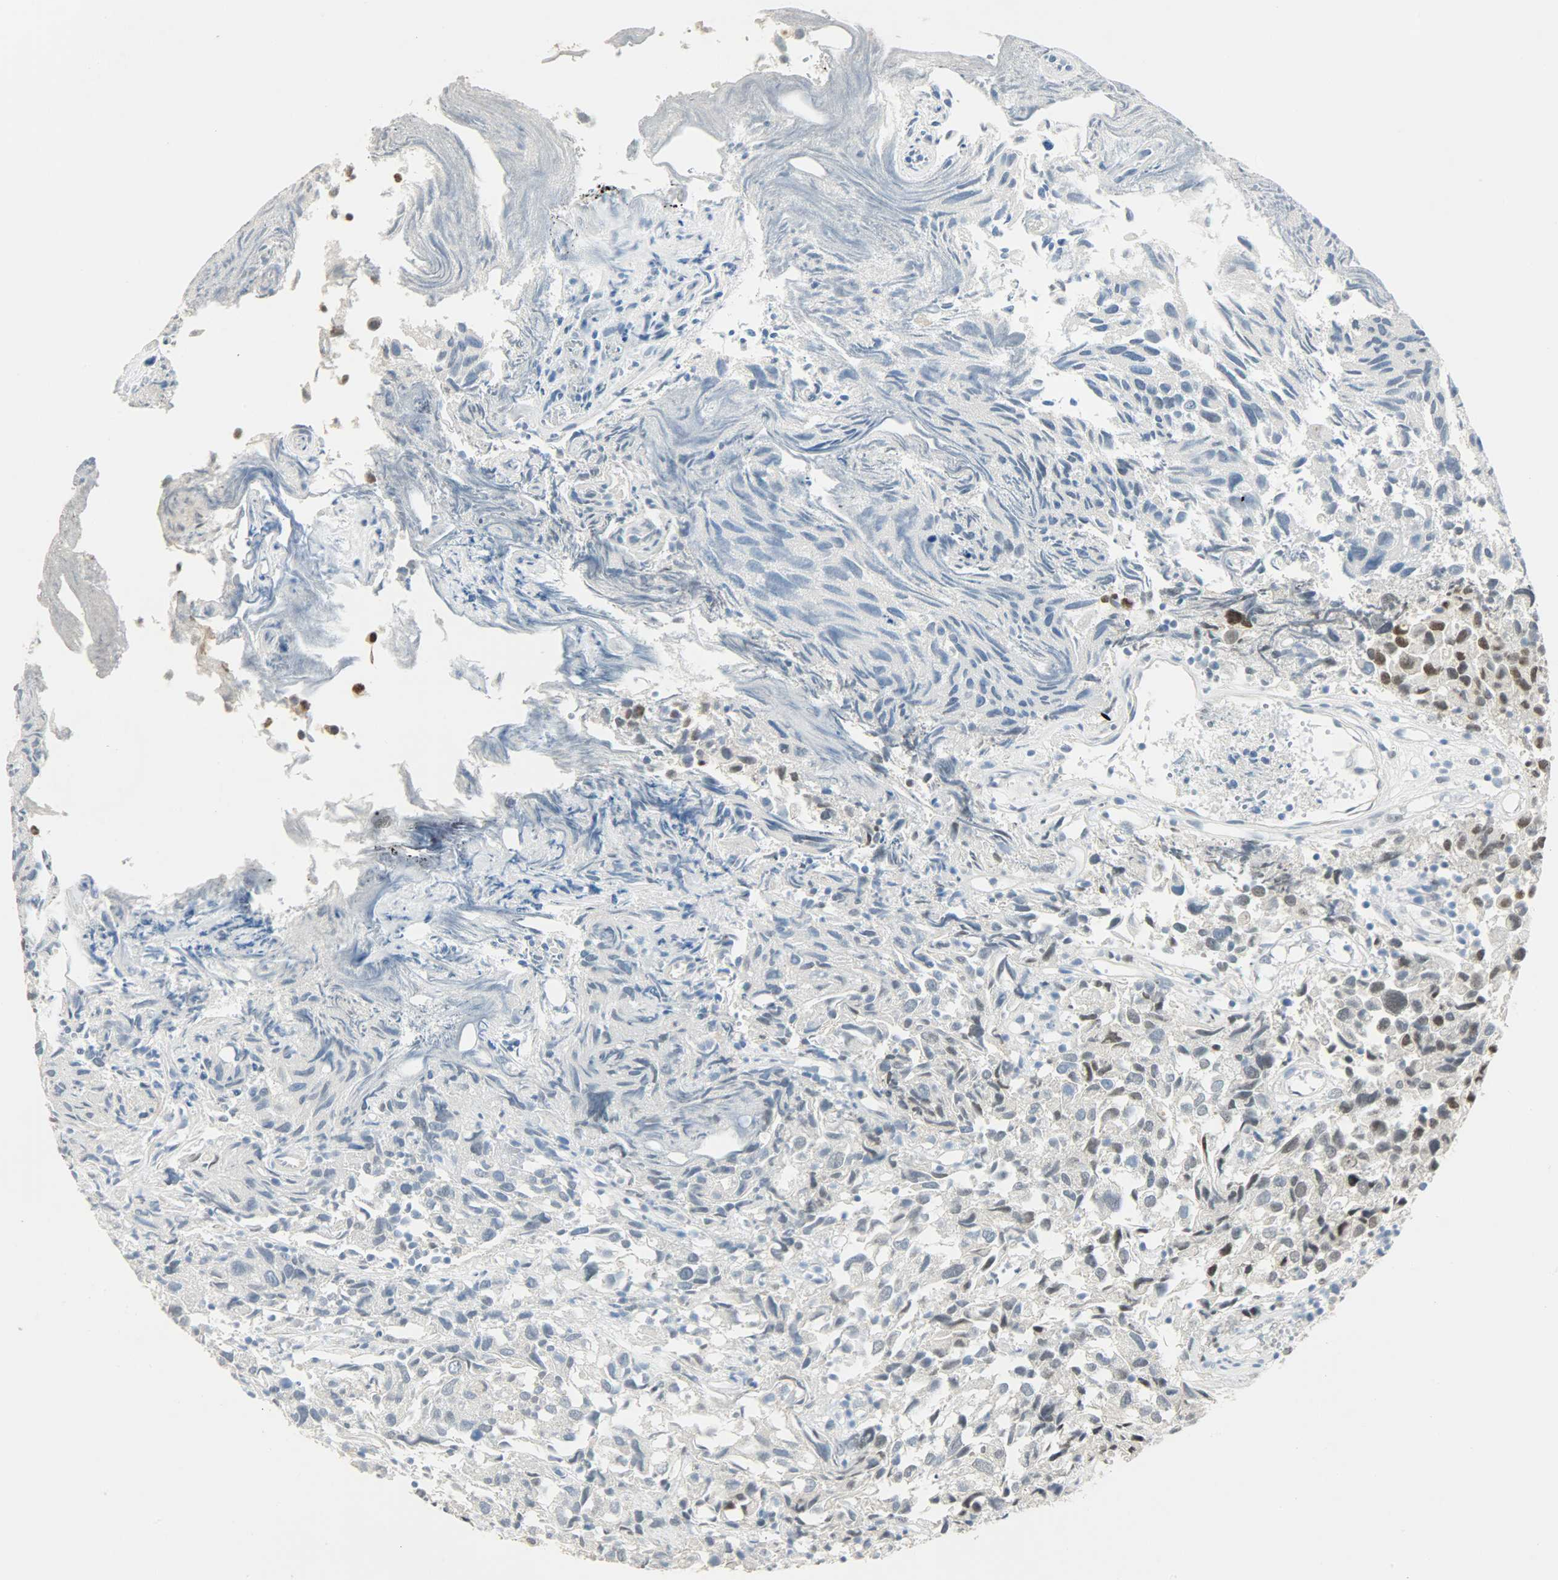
{"staining": {"intensity": "moderate", "quantity": "<25%", "location": "nuclear"}, "tissue": "urothelial cancer", "cell_type": "Tumor cells", "image_type": "cancer", "snomed": [{"axis": "morphology", "description": "Urothelial carcinoma, High grade"}, {"axis": "topography", "description": "Urinary bladder"}], "caption": "Brown immunohistochemical staining in urothelial carcinoma (high-grade) exhibits moderate nuclear staining in approximately <25% of tumor cells. (brown staining indicates protein expression, while blue staining denotes nuclei).", "gene": "PPARG", "patient": {"sex": "female", "age": 75}}